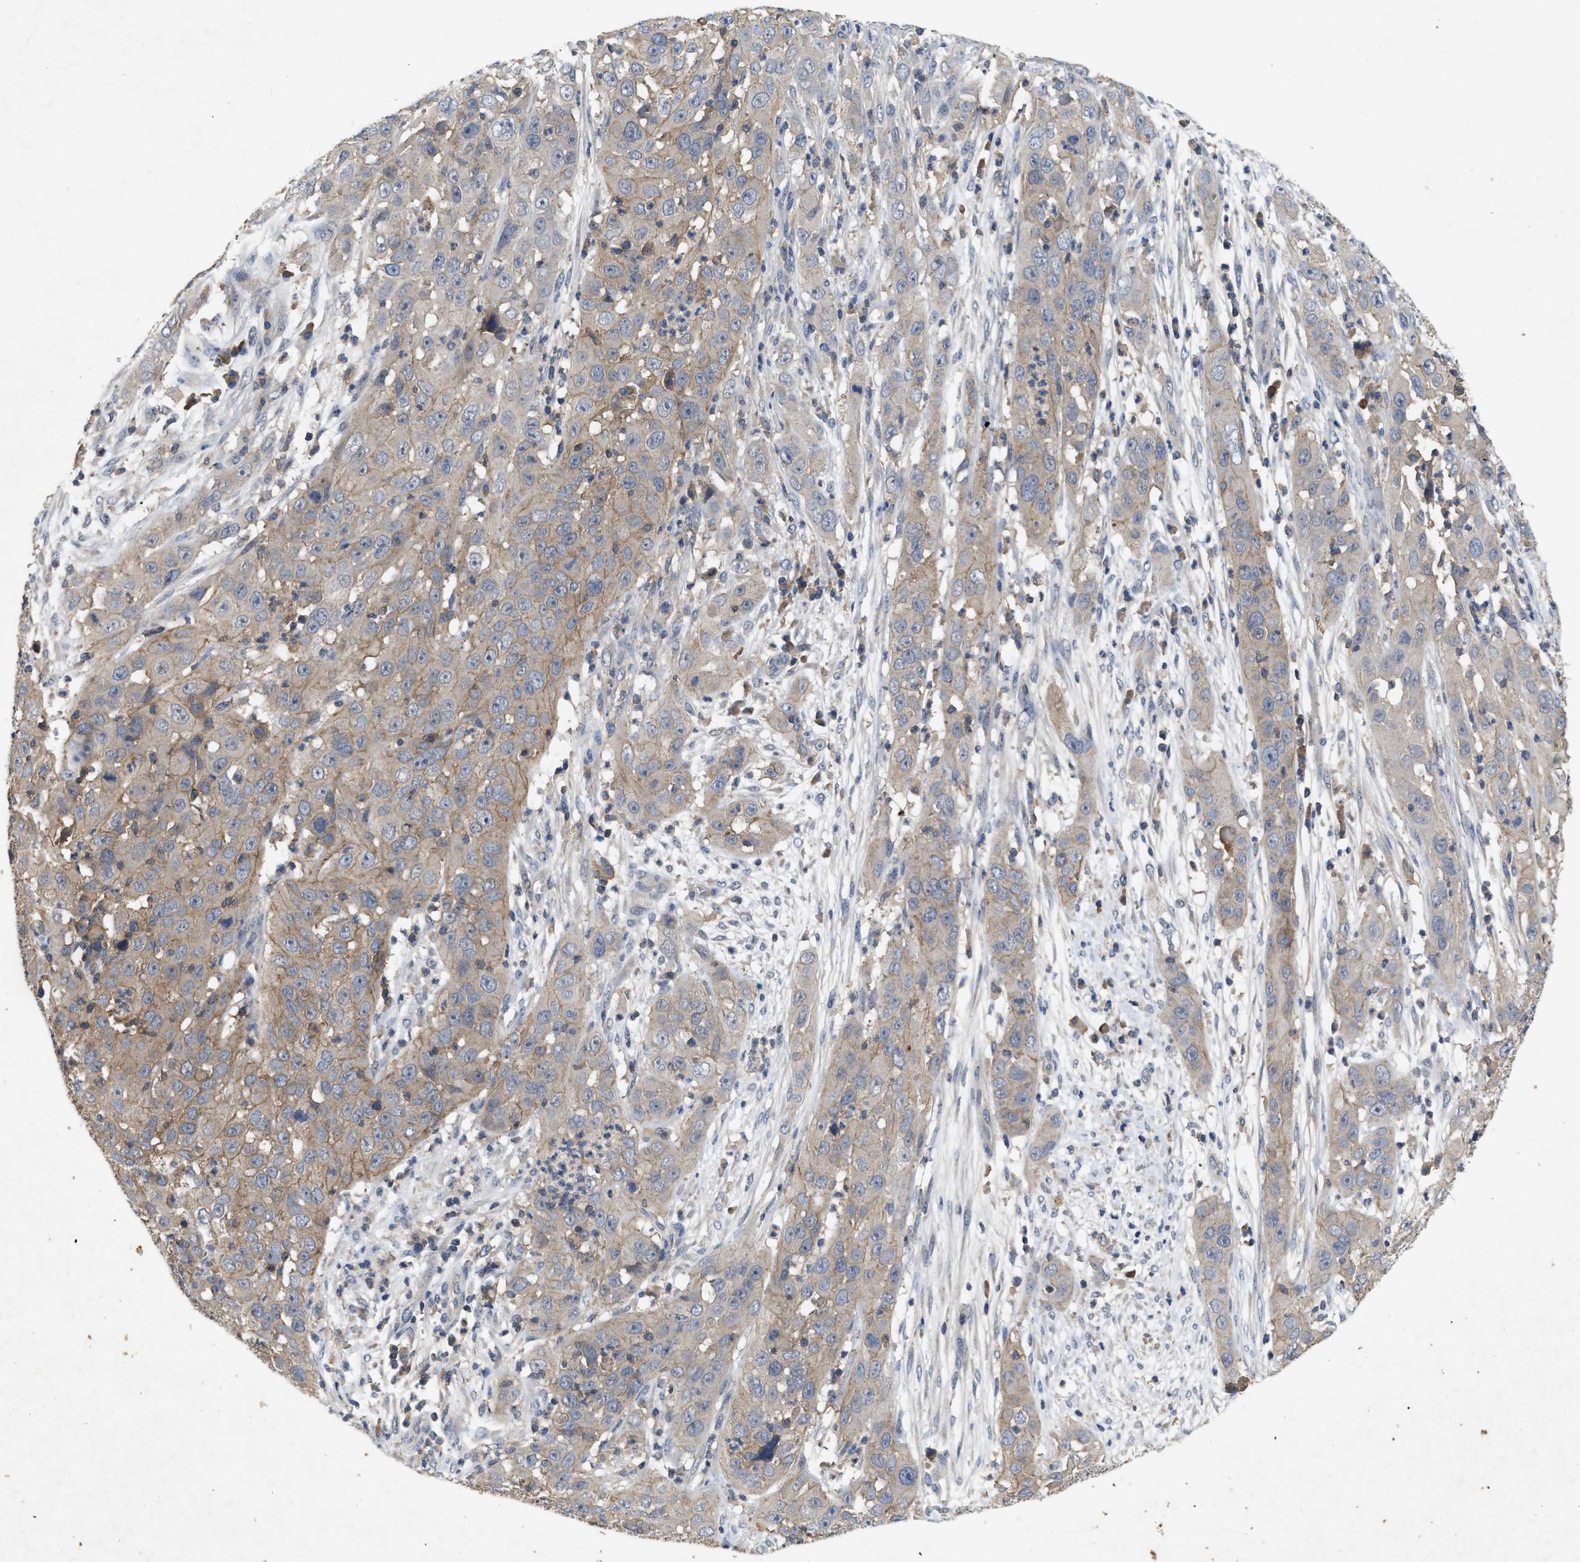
{"staining": {"intensity": "moderate", "quantity": ">75%", "location": "cytoplasmic/membranous"}, "tissue": "cervical cancer", "cell_type": "Tumor cells", "image_type": "cancer", "snomed": [{"axis": "morphology", "description": "Squamous cell carcinoma, NOS"}, {"axis": "topography", "description": "Cervix"}], "caption": "Immunohistochemistry (IHC) (DAB (3,3'-diaminobenzidine)) staining of squamous cell carcinoma (cervical) exhibits moderate cytoplasmic/membranous protein expression in approximately >75% of tumor cells.", "gene": "LPAR2", "patient": {"sex": "female", "age": 32}}